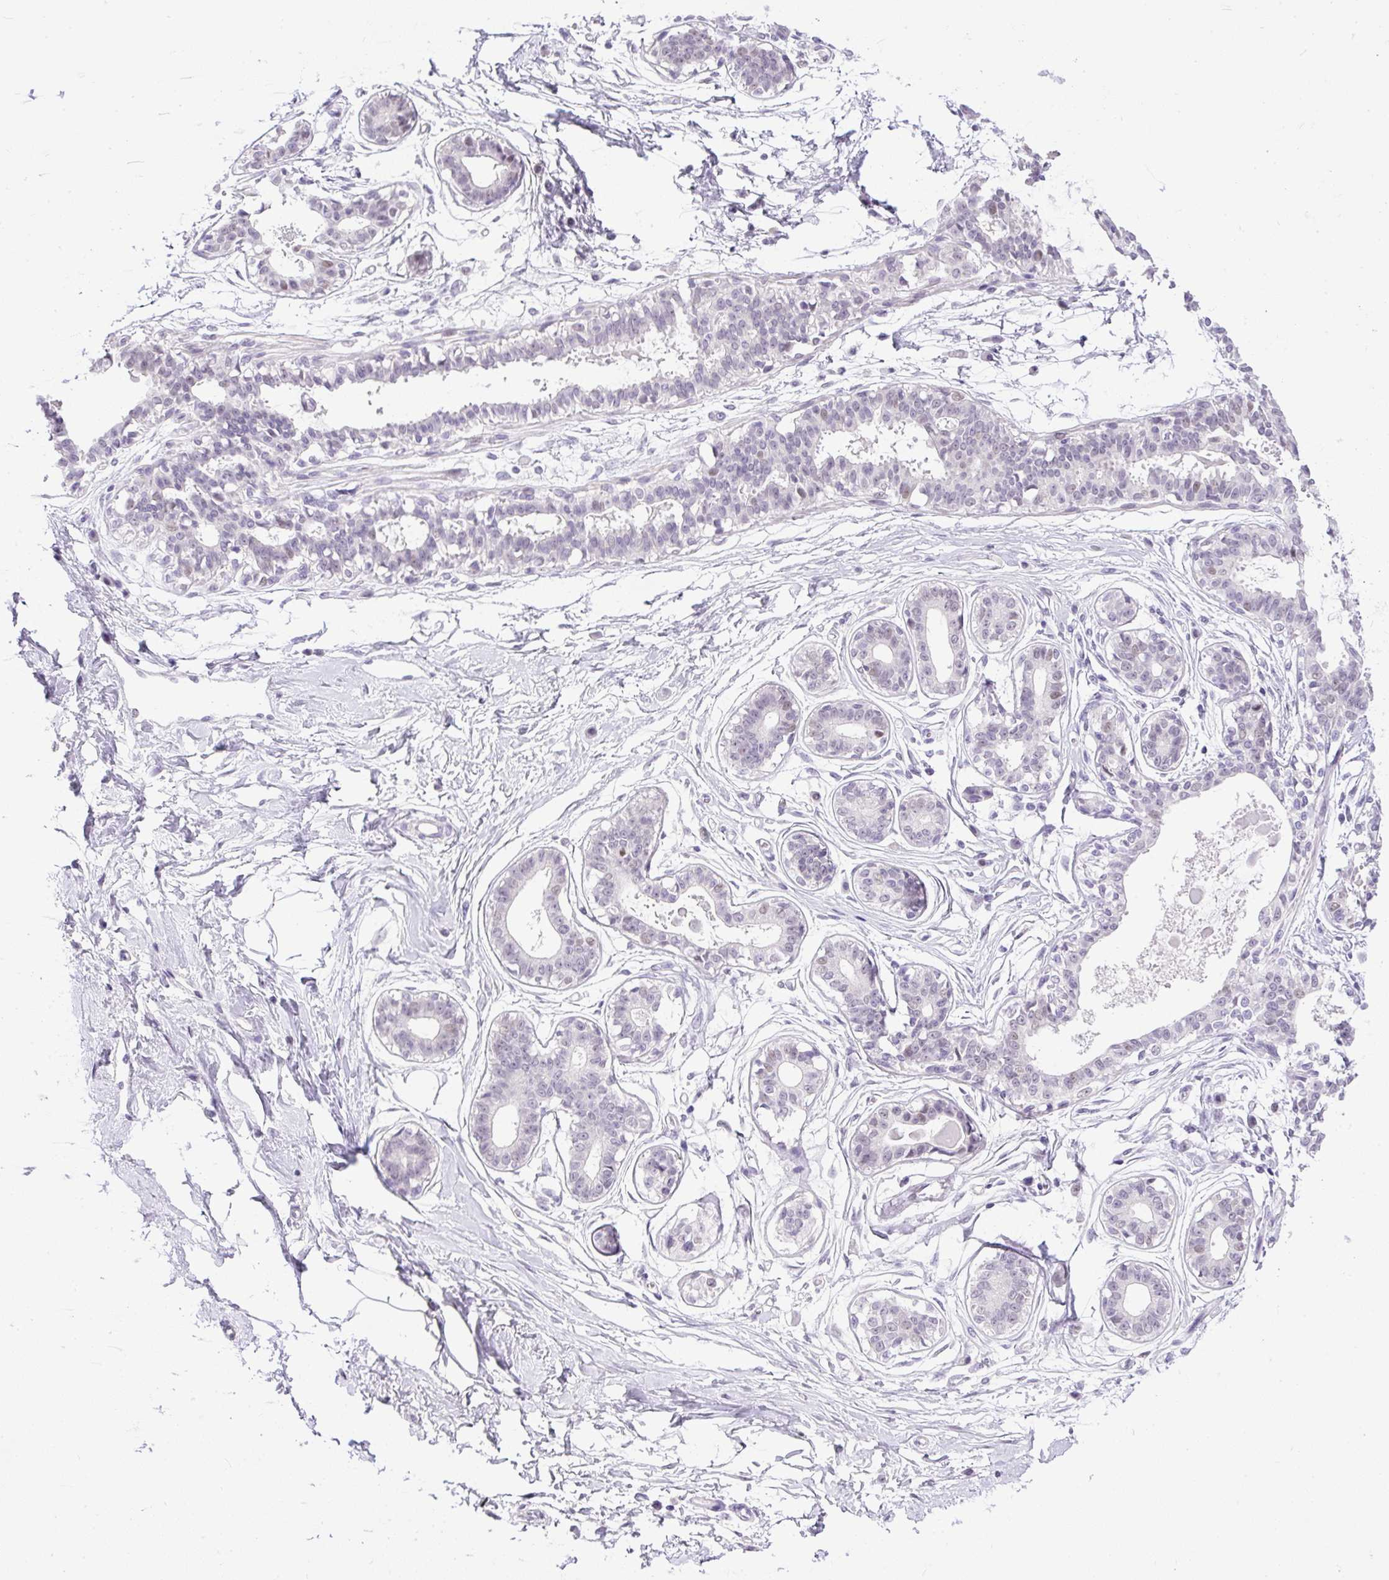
{"staining": {"intensity": "negative", "quantity": "none", "location": "none"}, "tissue": "breast", "cell_type": "Adipocytes", "image_type": "normal", "snomed": [{"axis": "morphology", "description": "Normal tissue, NOS"}, {"axis": "topography", "description": "Breast"}], "caption": "Breast stained for a protein using immunohistochemistry demonstrates no positivity adipocytes.", "gene": "WNT10B", "patient": {"sex": "female", "age": 45}}